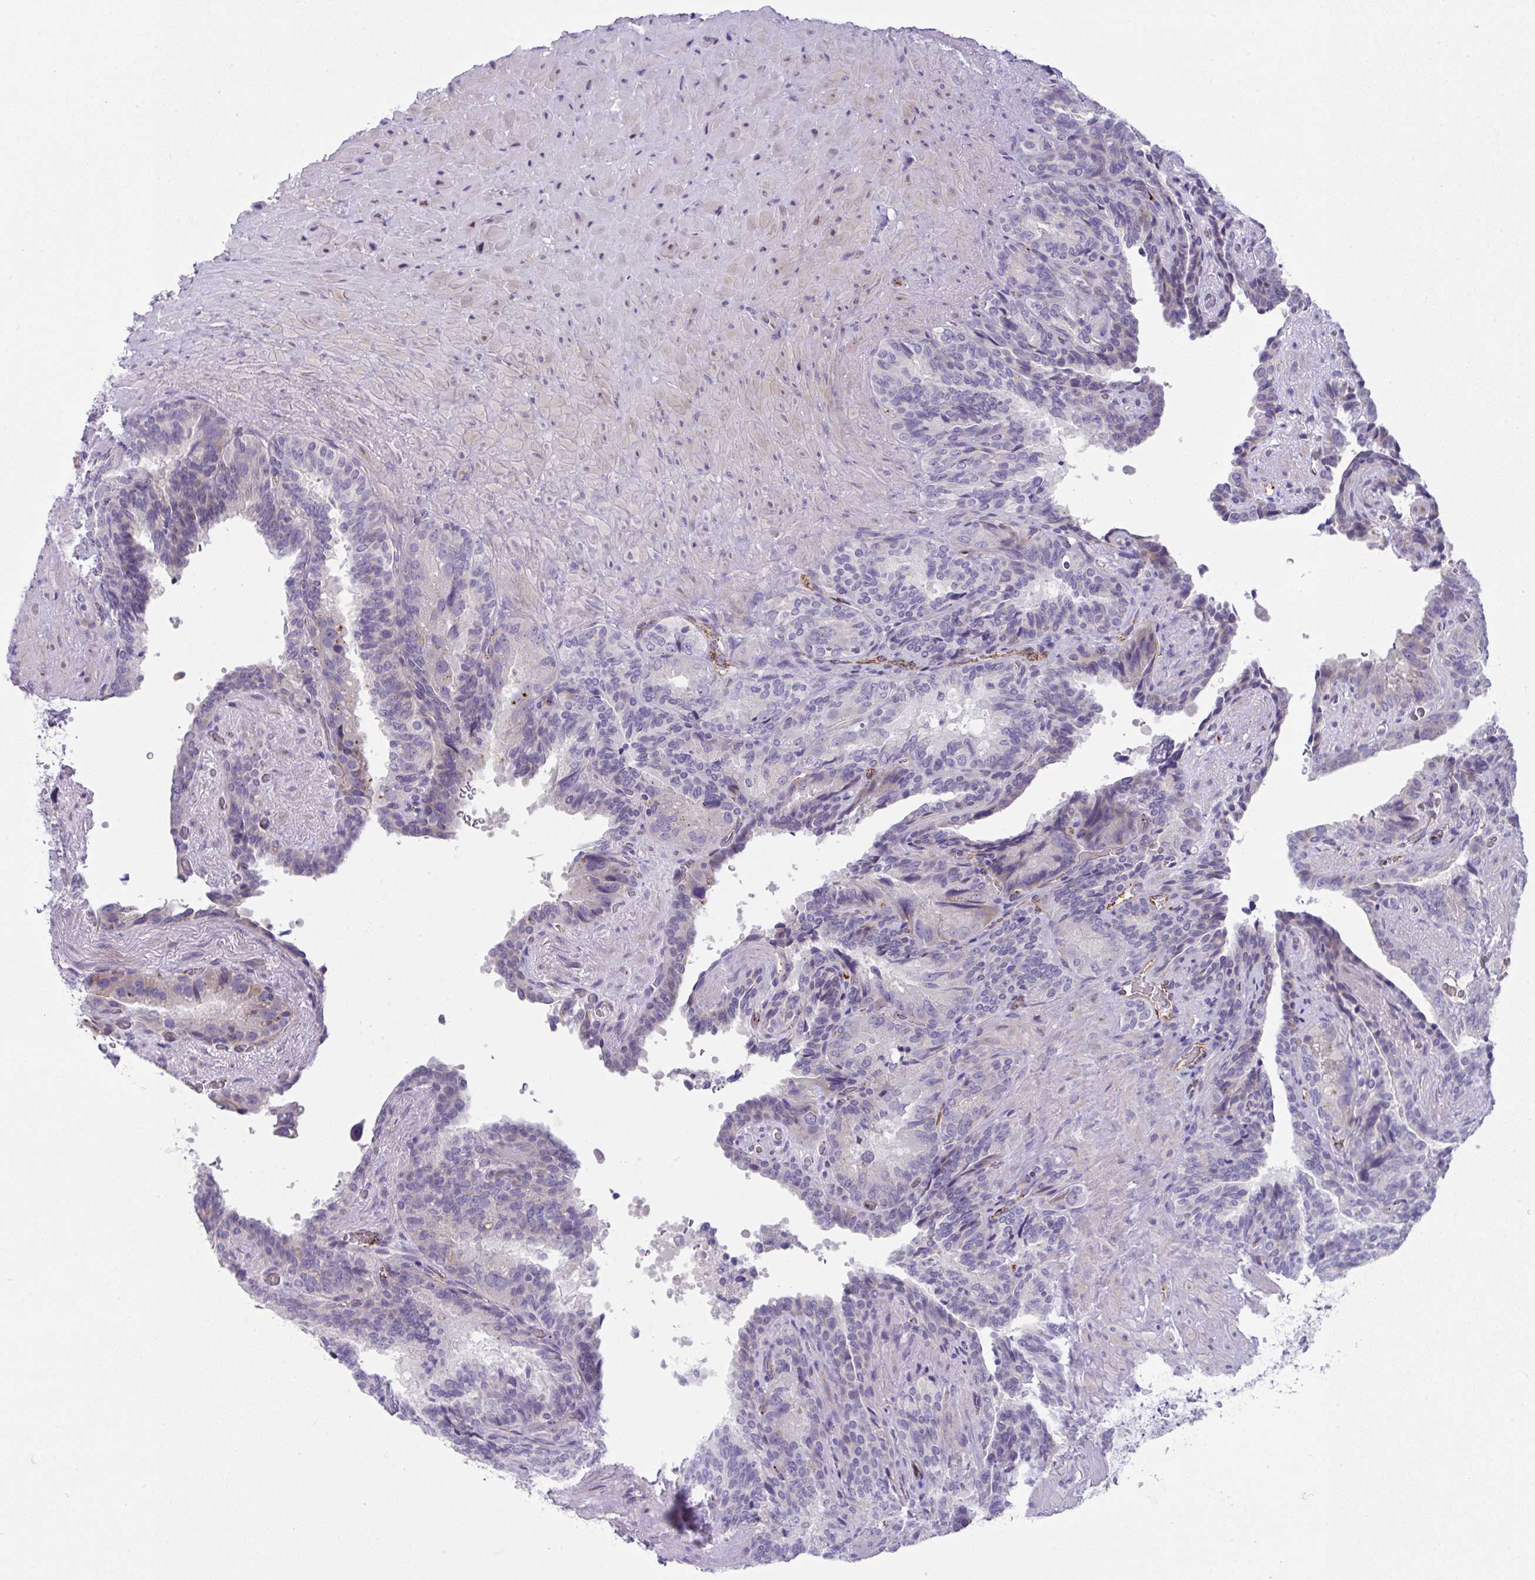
{"staining": {"intensity": "negative", "quantity": "none", "location": "none"}, "tissue": "seminal vesicle", "cell_type": "Glandular cells", "image_type": "normal", "snomed": [{"axis": "morphology", "description": "Normal tissue, NOS"}, {"axis": "topography", "description": "Seminal veicle"}], "caption": "Immunohistochemical staining of normal human seminal vesicle shows no significant positivity in glandular cells. (DAB immunohistochemistry (IHC) visualized using brightfield microscopy, high magnification).", "gene": "TOR1AIP2", "patient": {"sex": "male", "age": 60}}